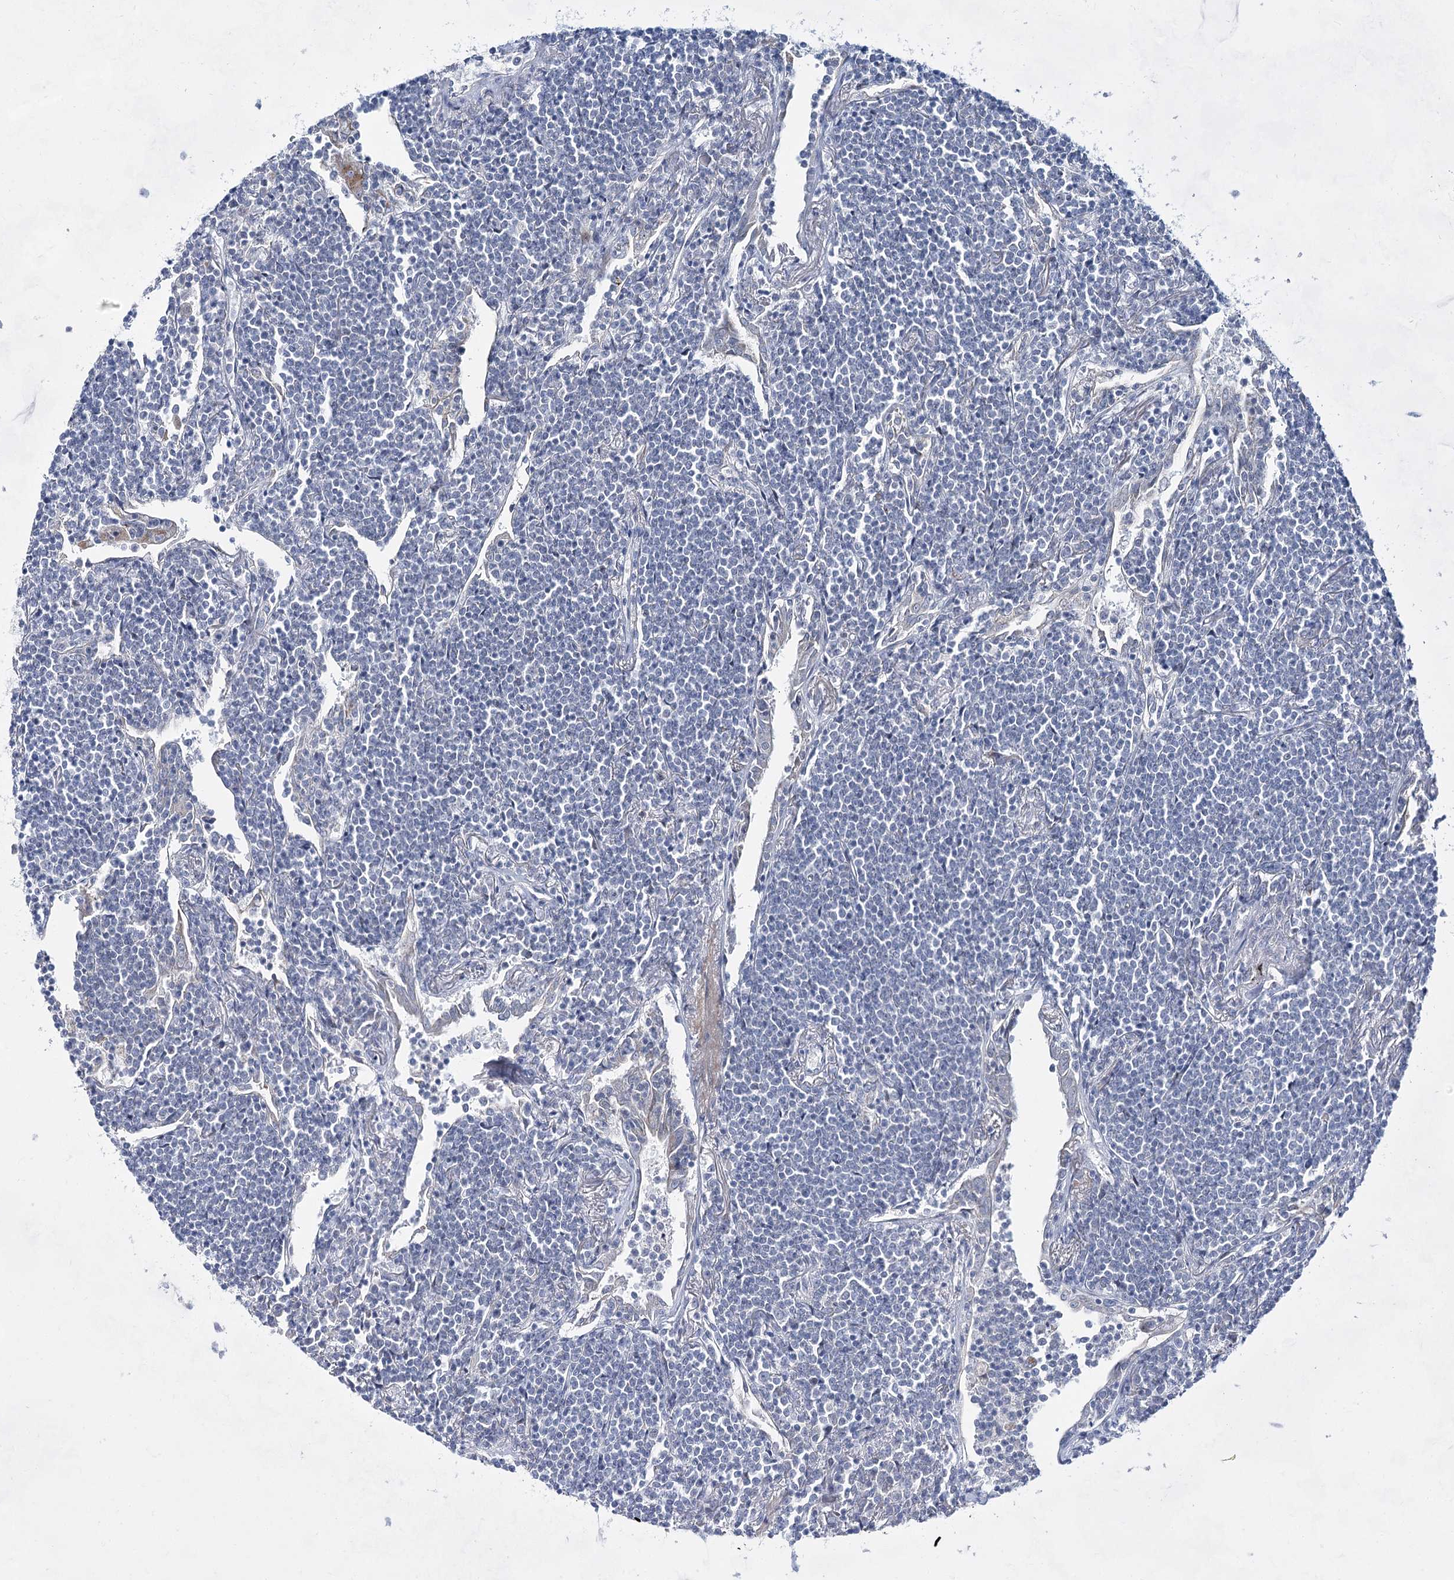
{"staining": {"intensity": "negative", "quantity": "none", "location": "none"}, "tissue": "lymphoma", "cell_type": "Tumor cells", "image_type": "cancer", "snomed": [{"axis": "morphology", "description": "Malignant lymphoma, non-Hodgkin's type, Low grade"}, {"axis": "topography", "description": "Lung"}], "caption": "Human lymphoma stained for a protein using immunohistochemistry (IHC) demonstrates no positivity in tumor cells.", "gene": "BPHL", "patient": {"sex": "female", "age": 71}}